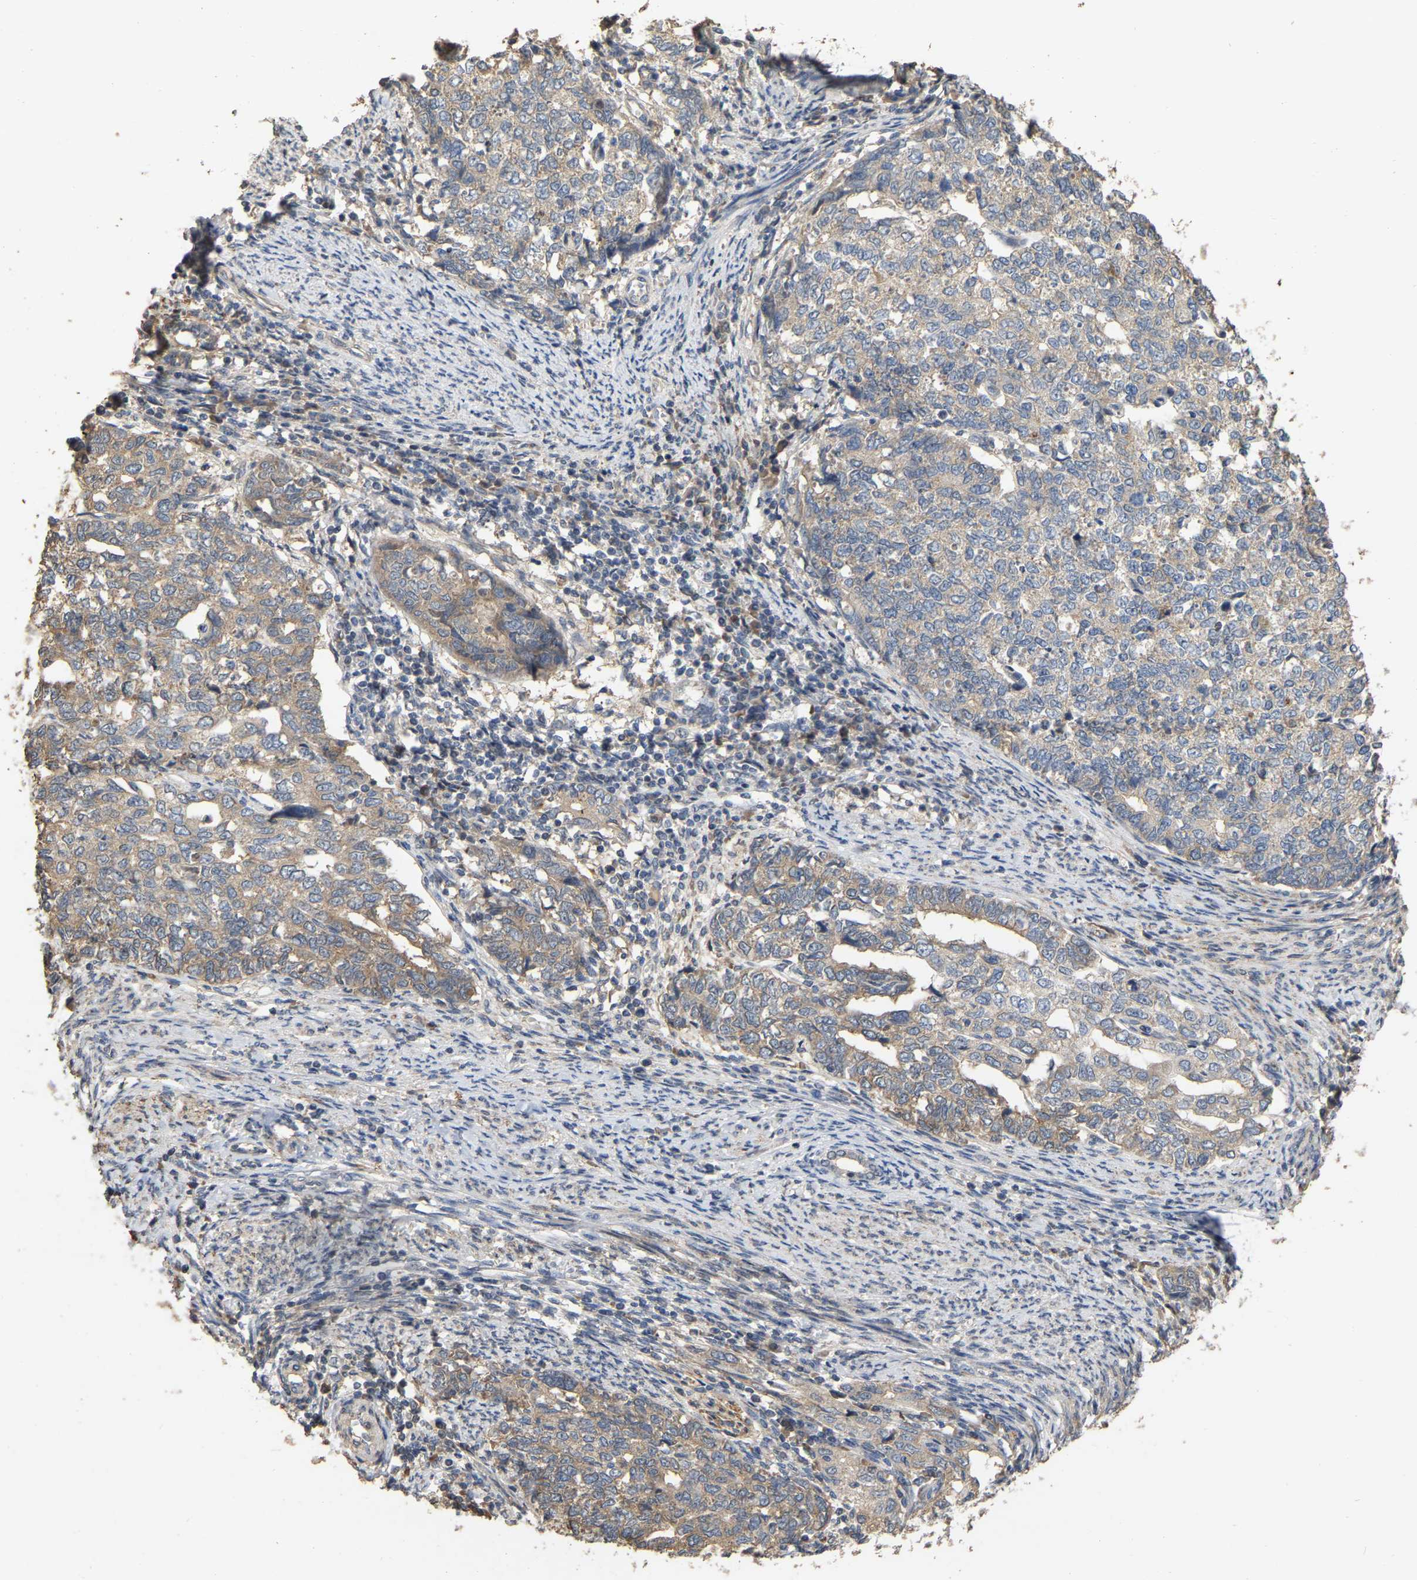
{"staining": {"intensity": "moderate", "quantity": ">75%", "location": "cytoplasmic/membranous"}, "tissue": "cervical cancer", "cell_type": "Tumor cells", "image_type": "cancer", "snomed": [{"axis": "morphology", "description": "Squamous cell carcinoma, NOS"}, {"axis": "topography", "description": "Cervix"}], "caption": "Tumor cells exhibit medium levels of moderate cytoplasmic/membranous positivity in about >75% of cells in human cervical squamous cell carcinoma. Immunohistochemistry (ihc) stains the protein in brown and the nuclei are stained blue.", "gene": "NCS1", "patient": {"sex": "female", "age": 63}}